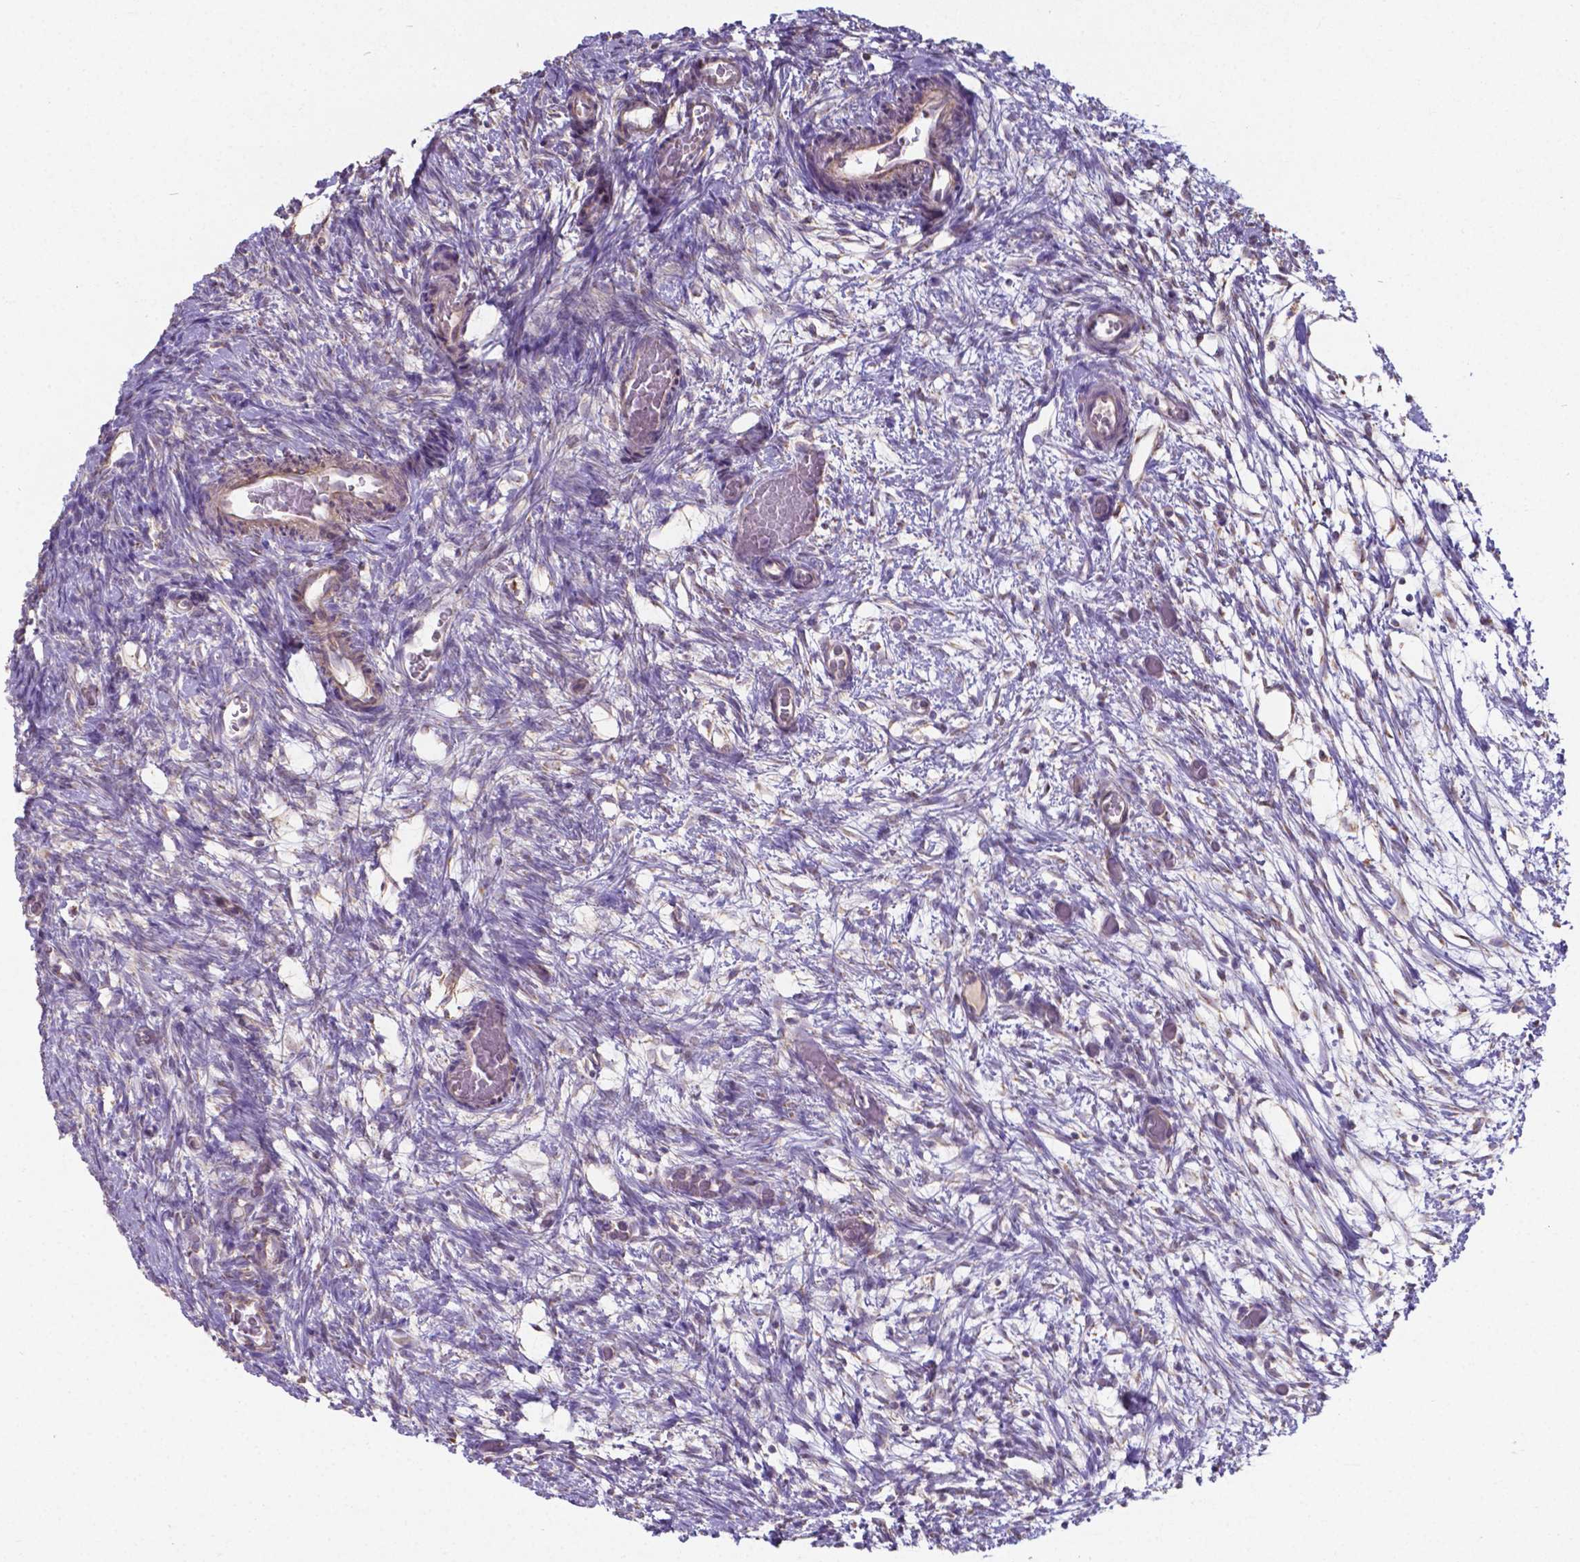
{"staining": {"intensity": "negative", "quantity": "none", "location": "none"}, "tissue": "ovary", "cell_type": "Ovarian stroma cells", "image_type": "normal", "snomed": [{"axis": "morphology", "description": "Normal tissue, NOS"}, {"axis": "topography", "description": "Ovary"}], "caption": "Immunohistochemistry of normal human ovary displays no expression in ovarian stroma cells.", "gene": "FAM114A1", "patient": {"sex": "female", "age": 39}}